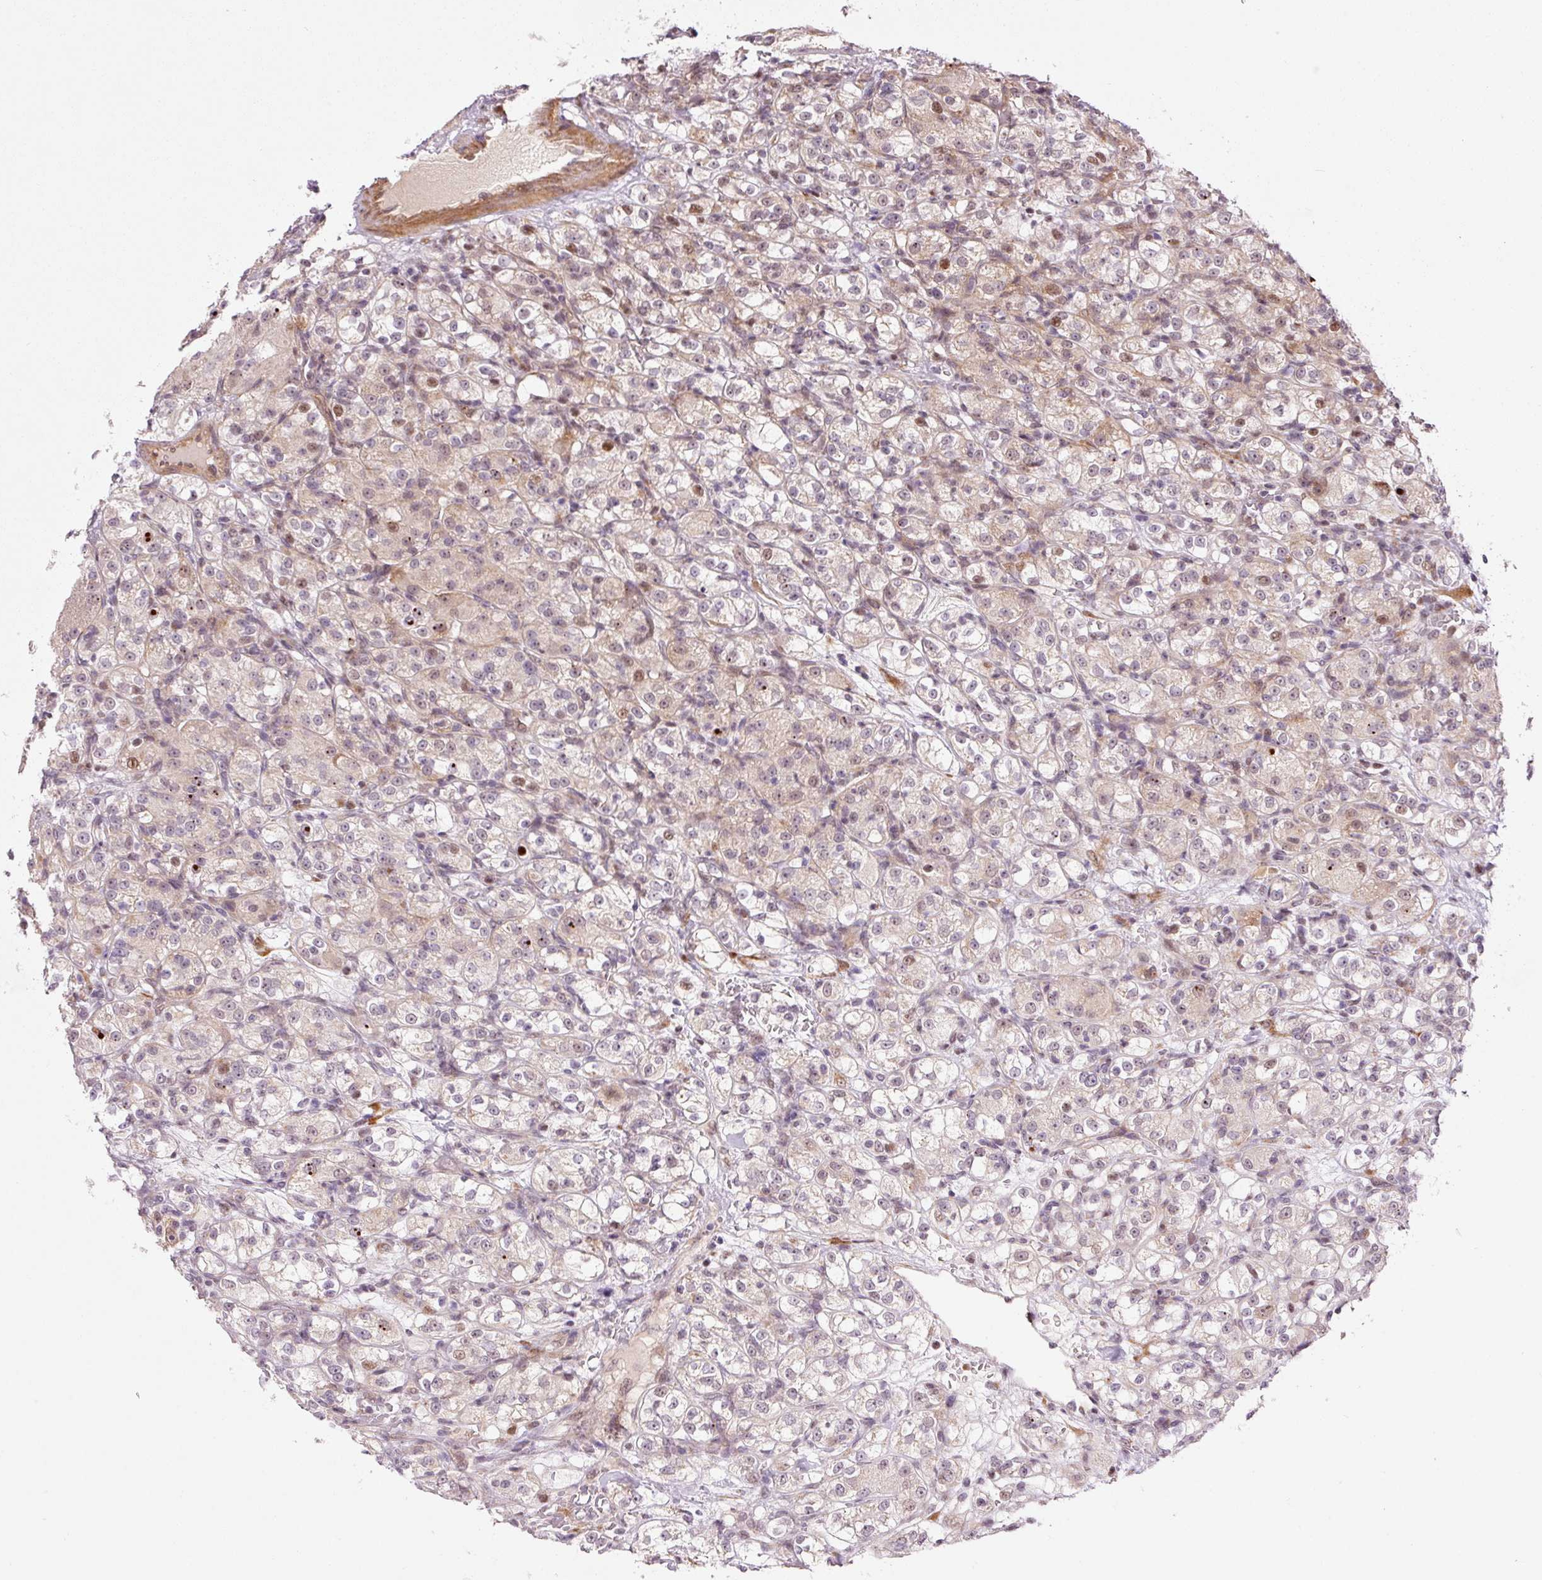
{"staining": {"intensity": "moderate", "quantity": "<25%", "location": "nuclear"}, "tissue": "renal cancer", "cell_type": "Tumor cells", "image_type": "cancer", "snomed": [{"axis": "morphology", "description": "Normal tissue, NOS"}, {"axis": "morphology", "description": "Adenocarcinoma, NOS"}, {"axis": "topography", "description": "Kidney"}], "caption": "A high-resolution micrograph shows IHC staining of renal adenocarcinoma, which shows moderate nuclear staining in approximately <25% of tumor cells.", "gene": "ANKRD20A1", "patient": {"sex": "male", "age": 61}}